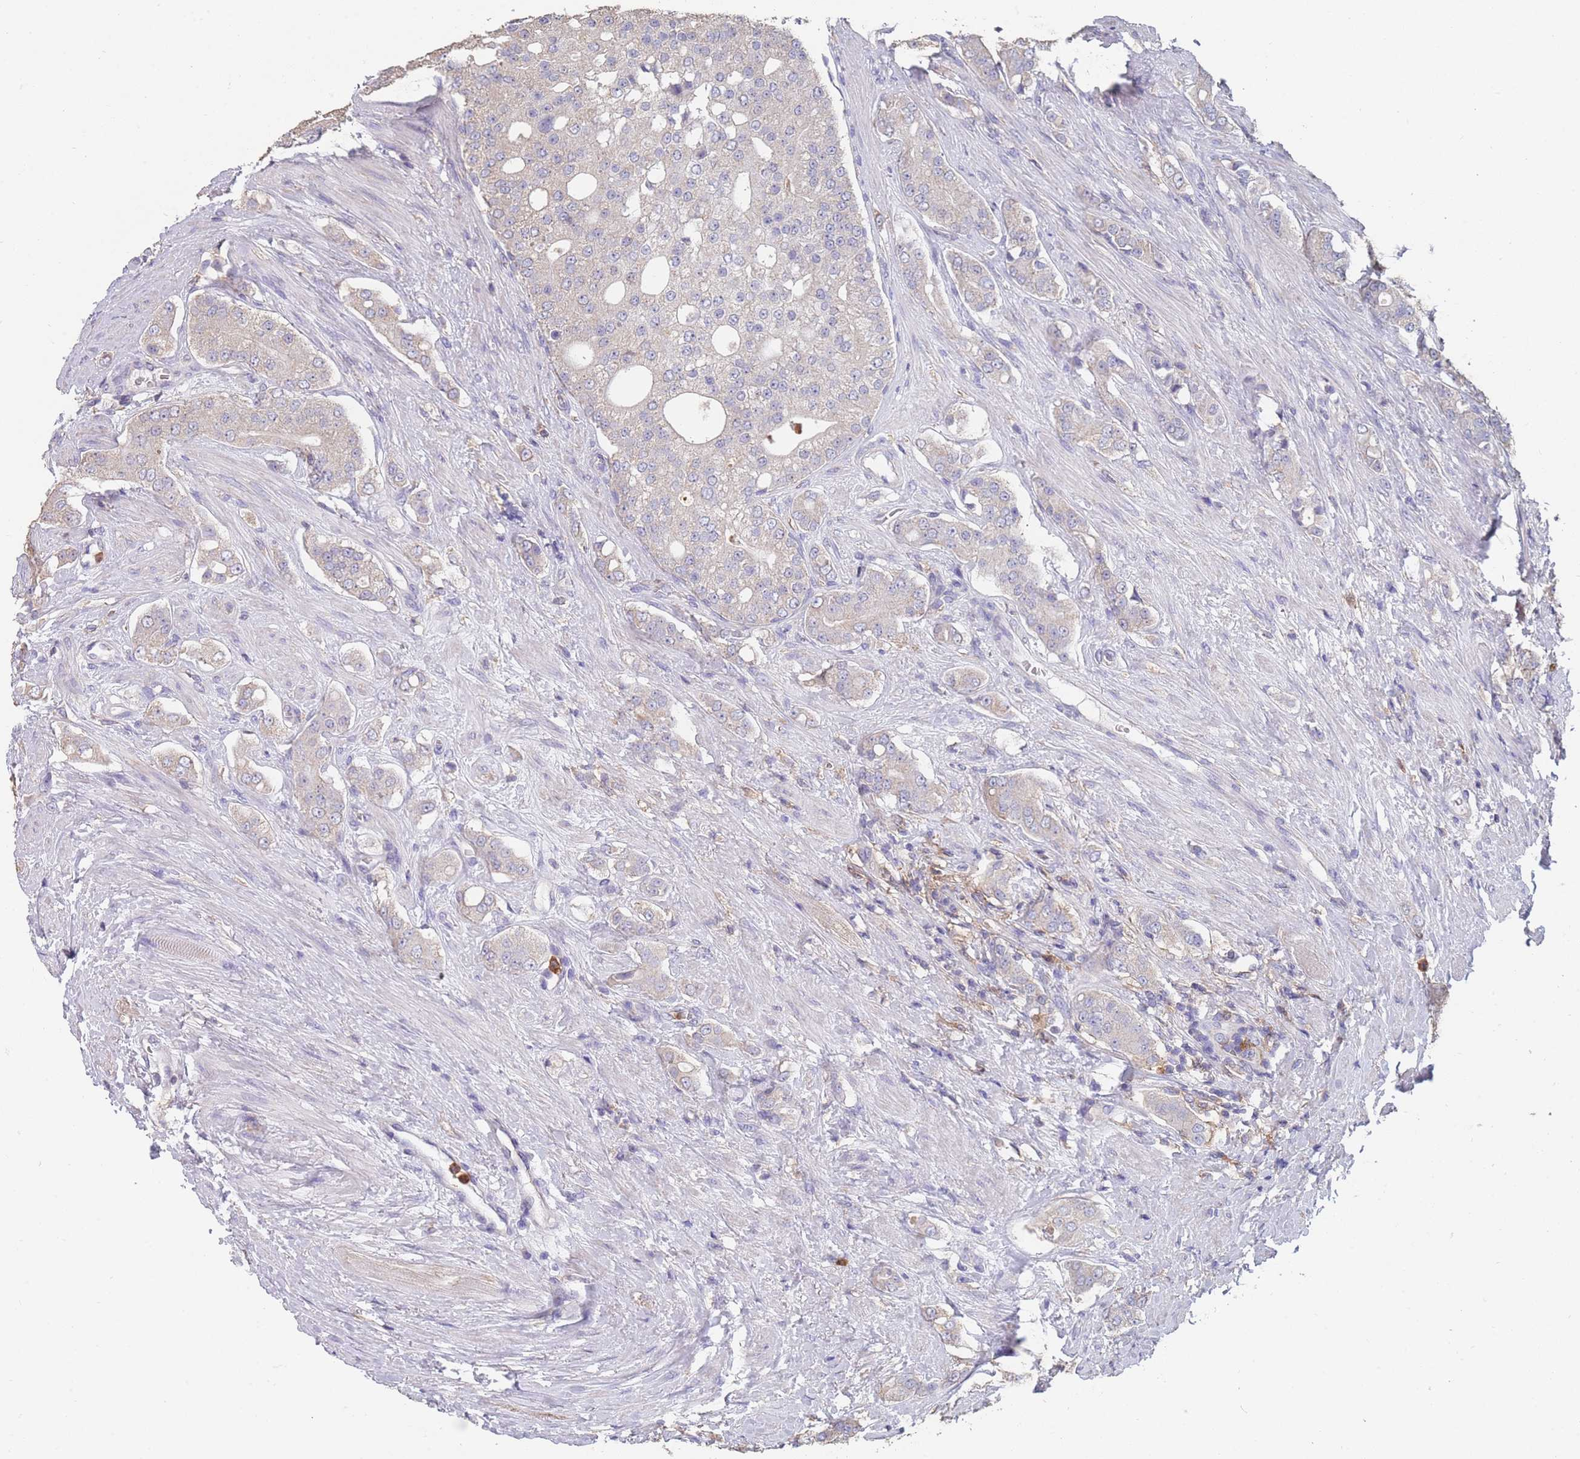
{"staining": {"intensity": "weak", "quantity": "<25%", "location": "cytoplasmic/membranous"}, "tissue": "prostate cancer", "cell_type": "Tumor cells", "image_type": "cancer", "snomed": [{"axis": "morphology", "description": "Adenocarcinoma, High grade"}, {"axis": "topography", "description": "Prostate"}], "caption": "An image of prostate cancer (high-grade adenocarcinoma) stained for a protein reveals no brown staining in tumor cells.", "gene": "CLEC12A", "patient": {"sex": "male", "age": 71}}